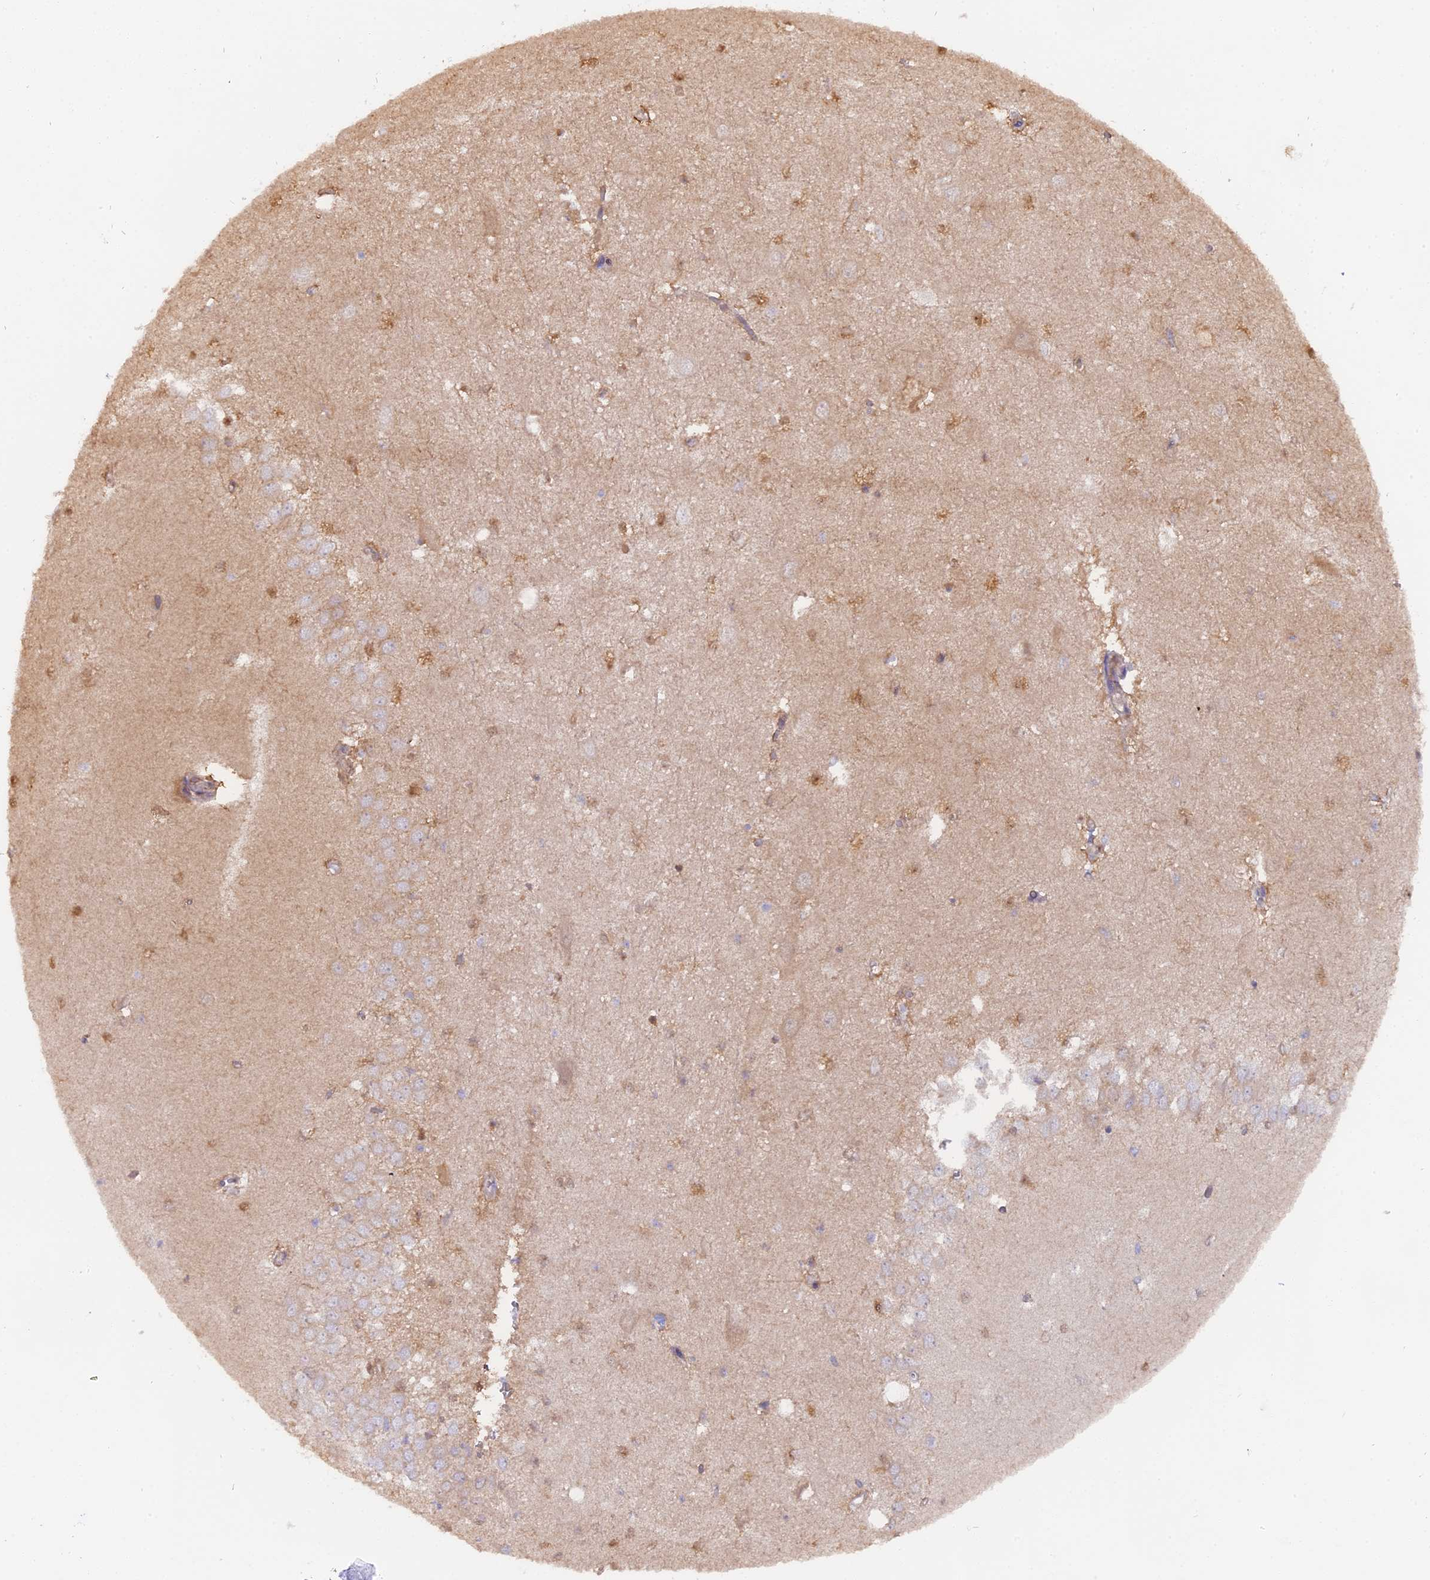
{"staining": {"intensity": "weak", "quantity": "<25%", "location": "cytoplasmic/membranous"}, "tissue": "hippocampus", "cell_type": "Glial cells", "image_type": "normal", "snomed": [{"axis": "morphology", "description": "Normal tissue, NOS"}, {"axis": "topography", "description": "Hippocampus"}], "caption": "IHC image of benign hippocampus stained for a protein (brown), which displays no positivity in glial cells.", "gene": "FAM118B", "patient": {"sex": "female", "age": 64}}